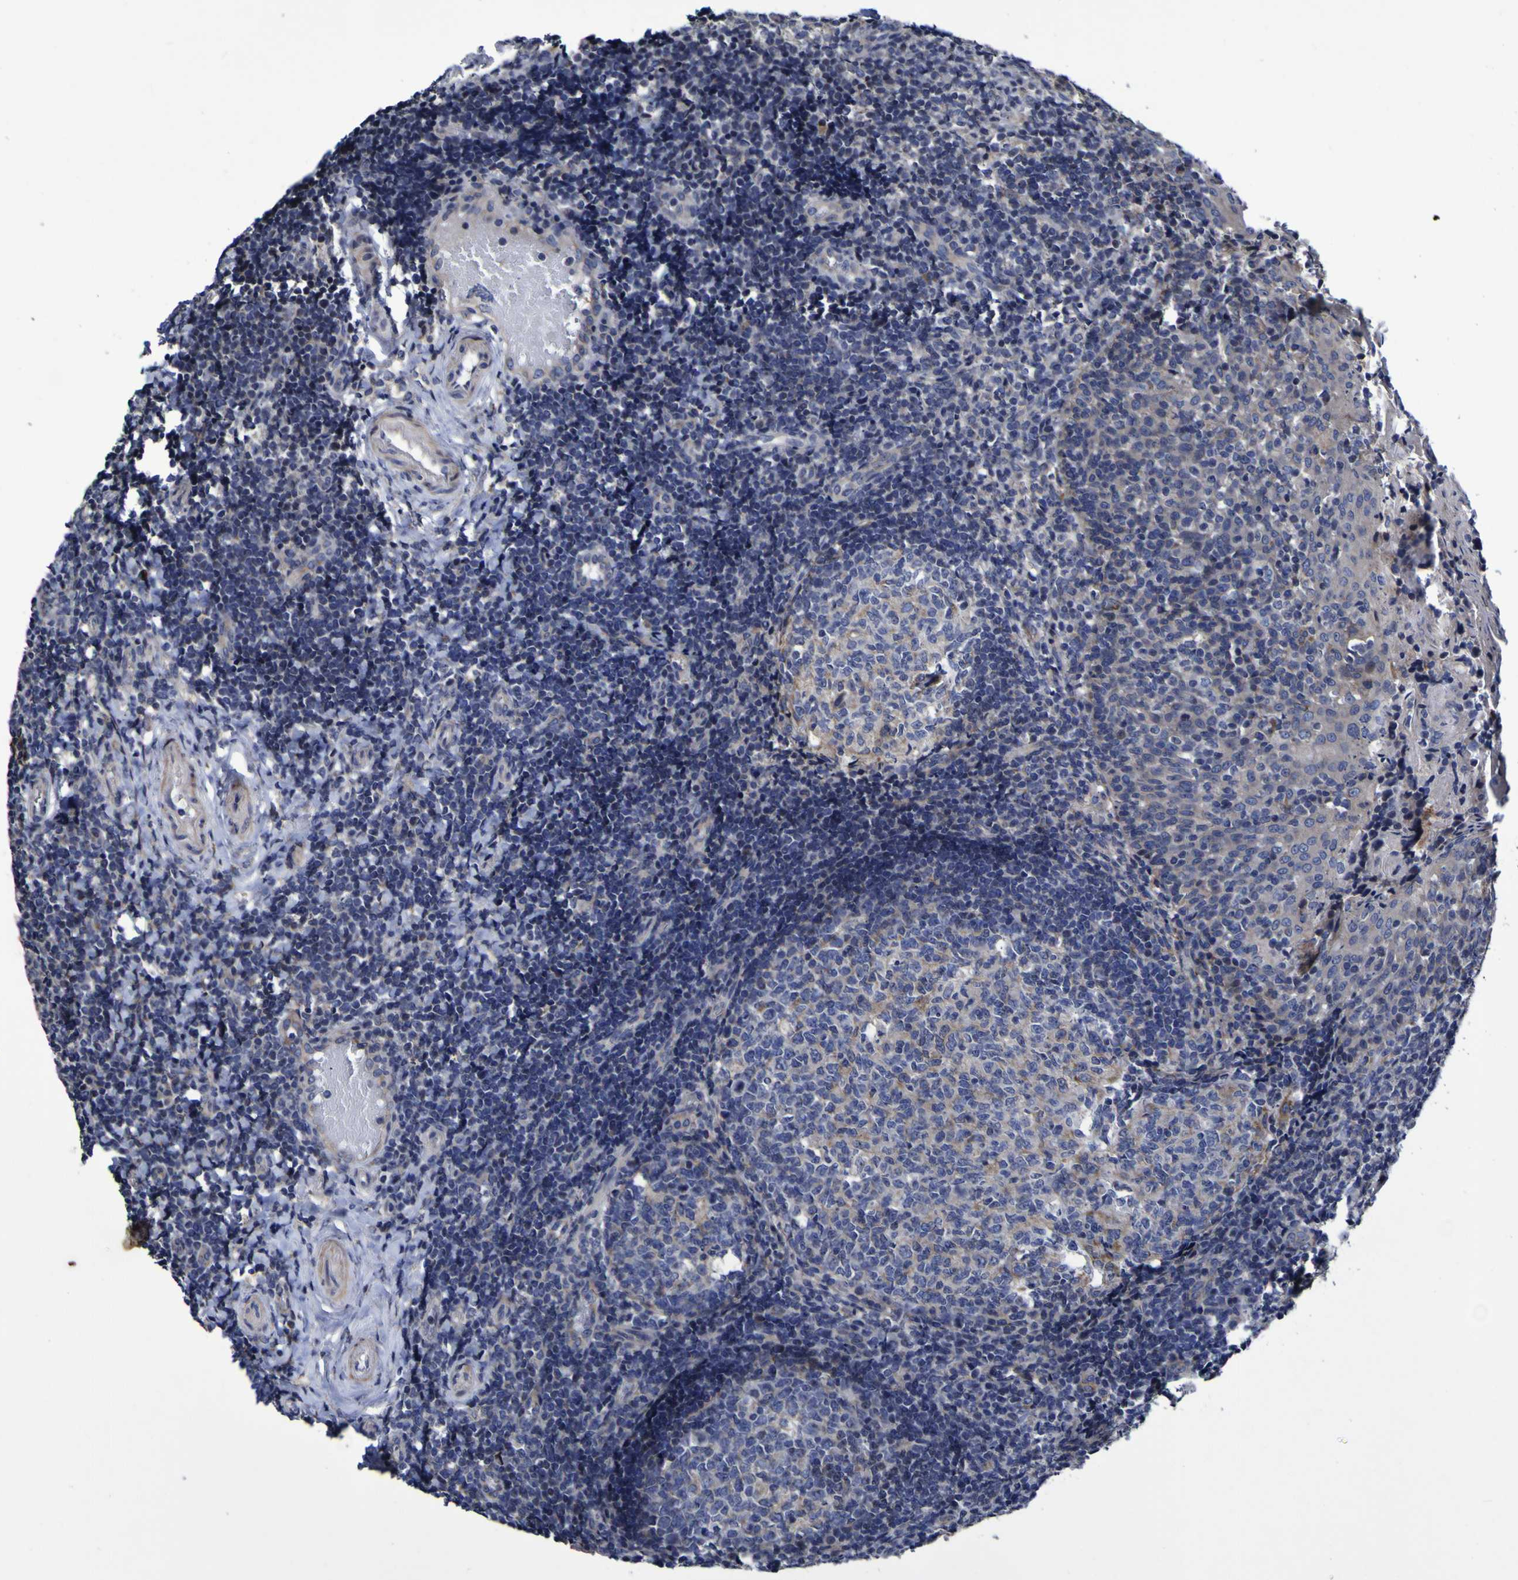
{"staining": {"intensity": "weak", "quantity": "25%-75%", "location": "cytoplasmic/membranous"}, "tissue": "tonsil", "cell_type": "Germinal center cells", "image_type": "normal", "snomed": [{"axis": "morphology", "description": "Normal tissue, NOS"}, {"axis": "topography", "description": "Tonsil"}], "caption": "Immunohistochemical staining of normal human tonsil displays weak cytoplasmic/membranous protein staining in about 25%-75% of germinal center cells. (DAB (3,3'-diaminobenzidine) IHC with brightfield microscopy, high magnification).", "gene": "P3H1", "patient": {"sex": "female", "age": 19}}